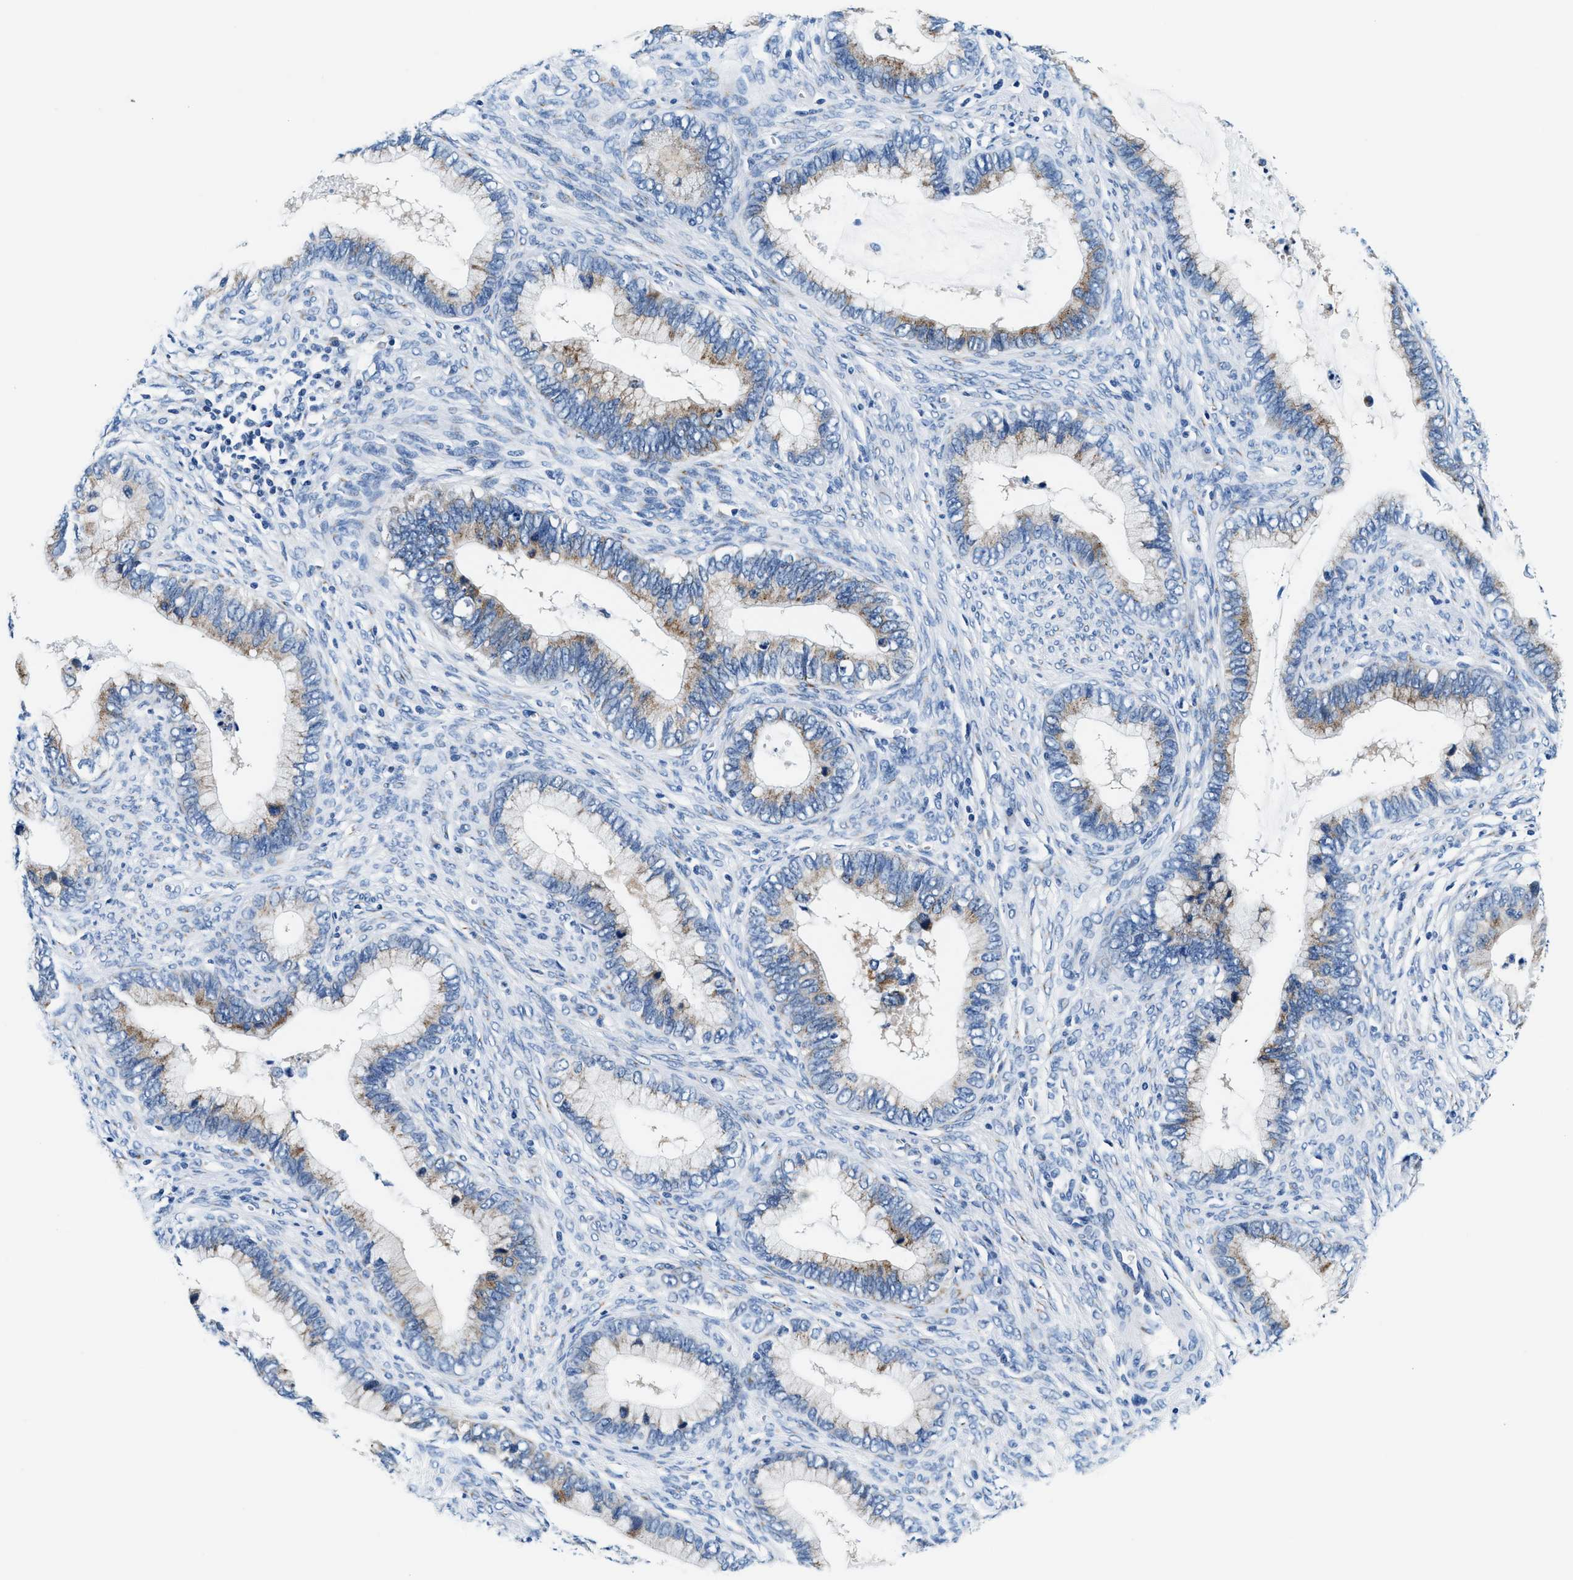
{"staining": {"intensity": "weak", "quantity": "<25%", "location": "cytoplasmic/membranous"}, "tissue": "cervical cancer", "cell_type": "Tumor cells", "image_type": "cancer", "snomed": [{"axis": "morphology", "description": "Adenocarcinoma, NOS"}, {"axis": "topography", "description": "Cervix"}], "caption": "Immunohistochemistry (IHC) of human cervical cancer (adenocarcinoma) displays no staining in tumor cells.", "gene": "VPS53", "patient": {"sex": "female", "age": 44}}